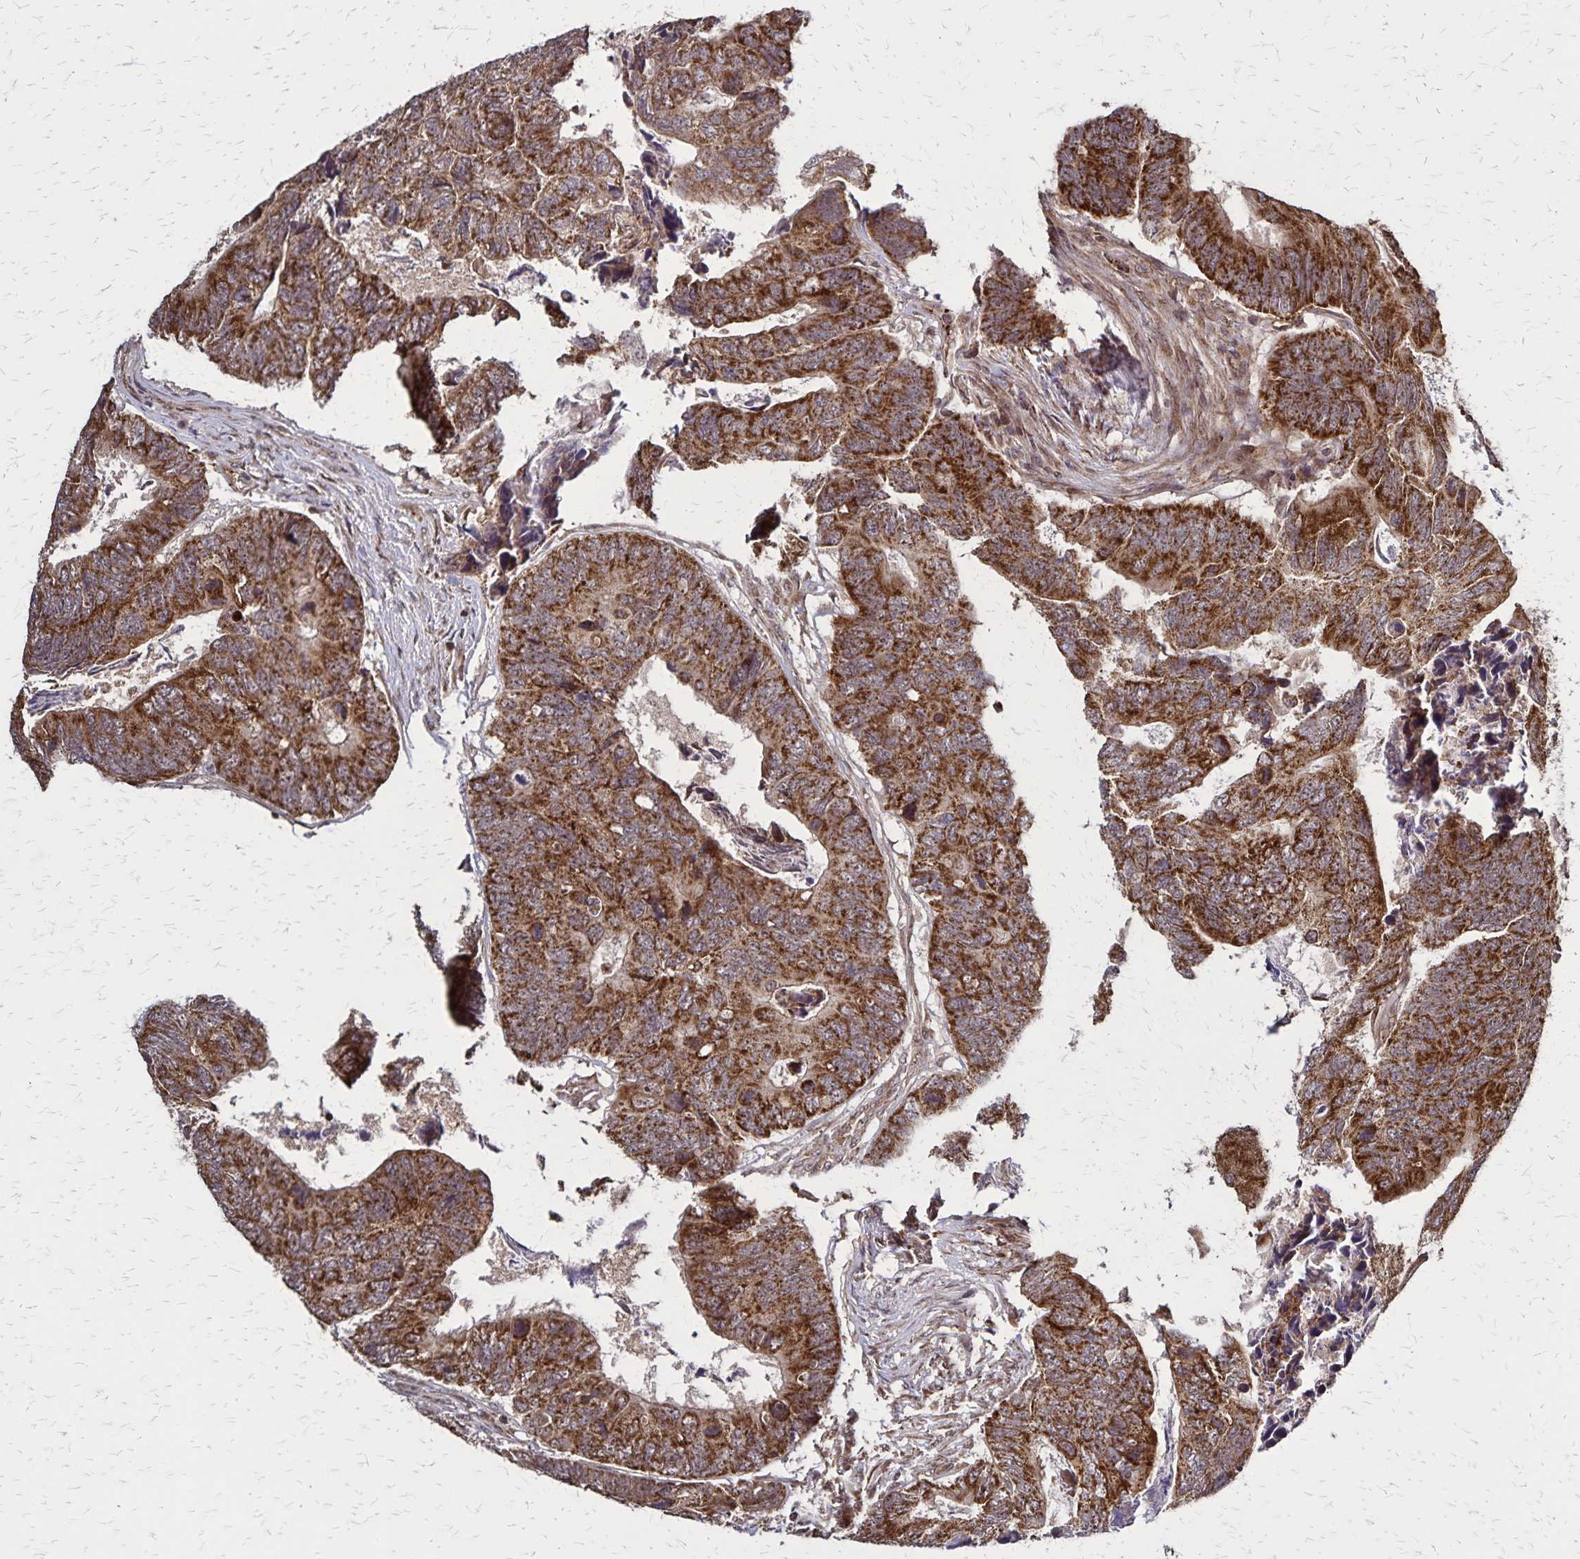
{"staining": {"intensity": "strong", "quantity": ">75%", "location": "cytoplasmic/membranous"}, "tissue": "colorectal cancer", "cell_type": "Tumor cells", "image_type": "cancer", "snomed": [{"axis": "morphology", "description": "Adenocarcinoma, NOS"}, {"axis": "topography", "description": "Colon"}], "caption": "Immunohistochemical staining of human colorectal cancer demonstrates high levels of strong cytoplasmic/membranous staining in about >75% of tumor cells.", "gene": "NFS1", "patient": {"sex": "female", "age": 67}}